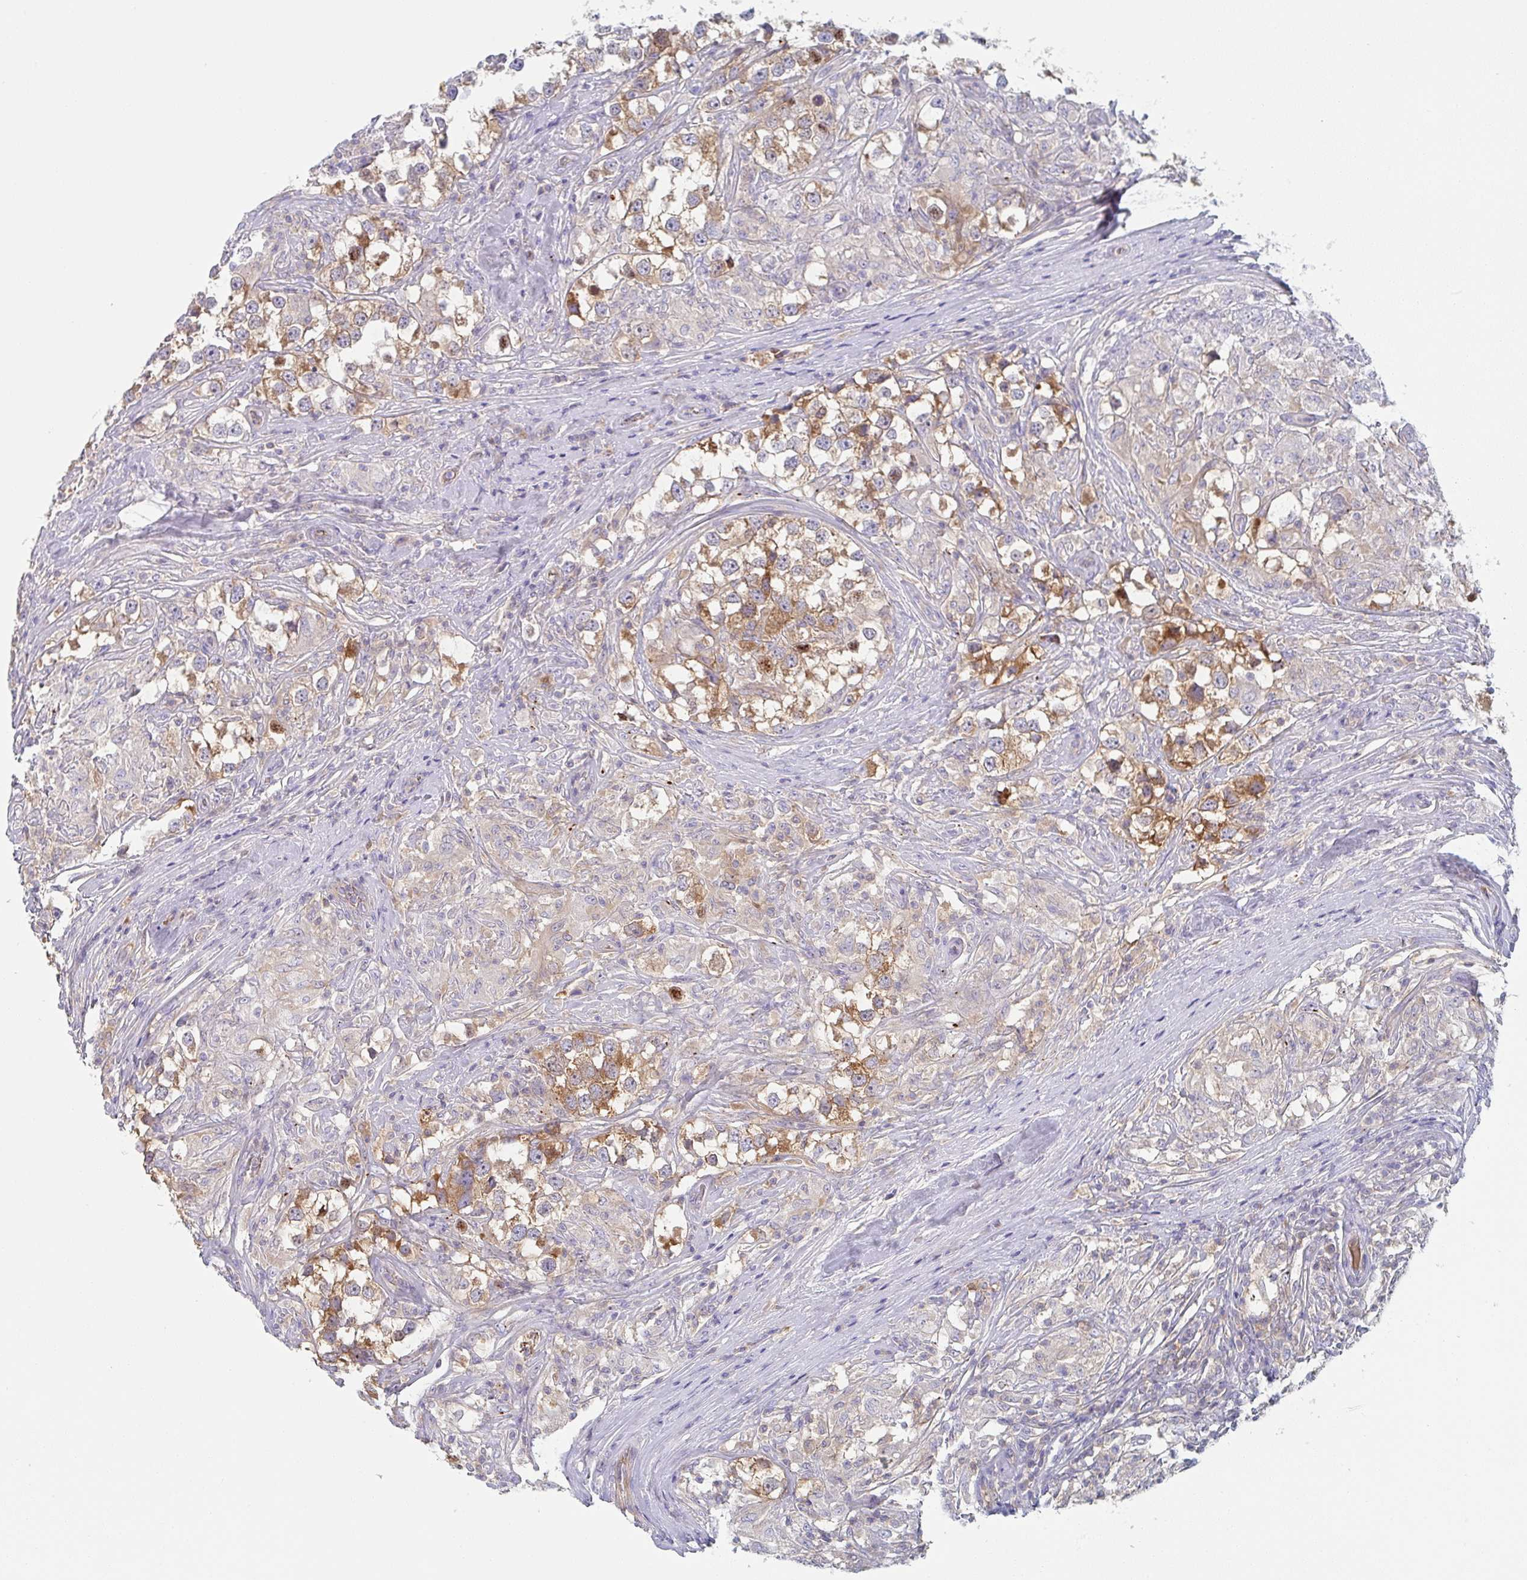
{"staining": {"intensity": "moderate", "quantity": ">75%", "location": "cytoplasmic/membranous"}, "tissue": "testis cancer", "cell_type": "Tumor cells", "image_type": "cancer", "snomed": [{"axis": "morphology", "description": "Seminoma, NOS"}, {"axis": "topography", "description": "Testis"}], "caption": "Brown immunohistochemical staining in seminoma (testis) demonstrates moderate cytoplasmic/membranous positivity in approximately >75% of tumor cells. (IHC, brightfield microscopy, high magnification).", "gene": "AMPD2", "patient": {"sex": "male", "age": 46}}